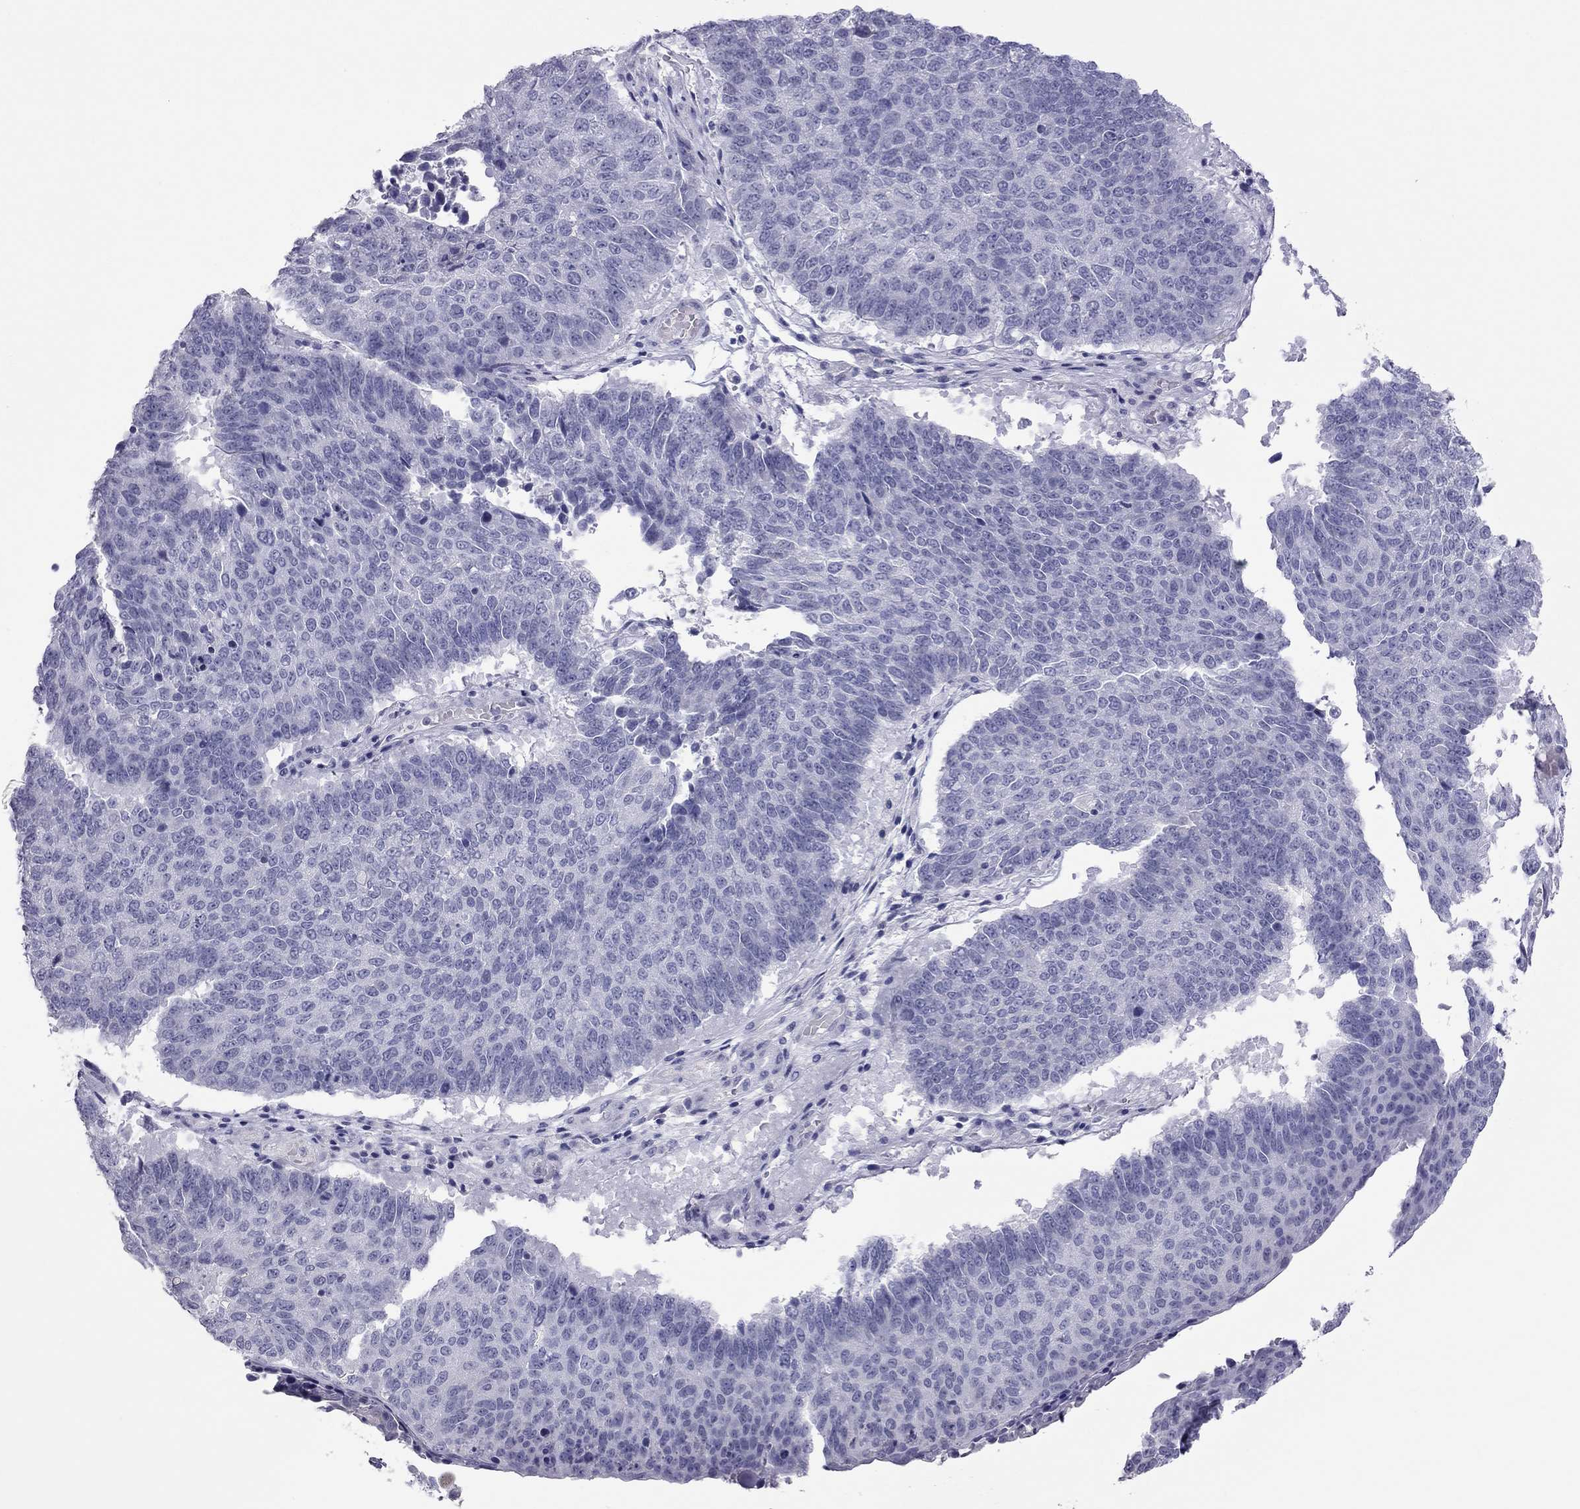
{"staining": {"intensity": "negative", "quantity": "none", "location": "none"}, "tissue": "lung cancer", "cell_type": "Tumor cells", "image_type": "cancer", "snomed": [{"axis": "morphology", "description": "Squamous cell carcinoma, NOS"}, {"axis": "topography", "description": "Lung"}], "caption": "IHC of lung squamous cell carcinoma exhibits no positivity in tumor cells. (Brightfield microscopy of DAB (3,3'-diaminobenzidine) immunohistochemistry at high magnification).", "gene": "TEX14", "patient": {"sex": "male", "age": 73}}